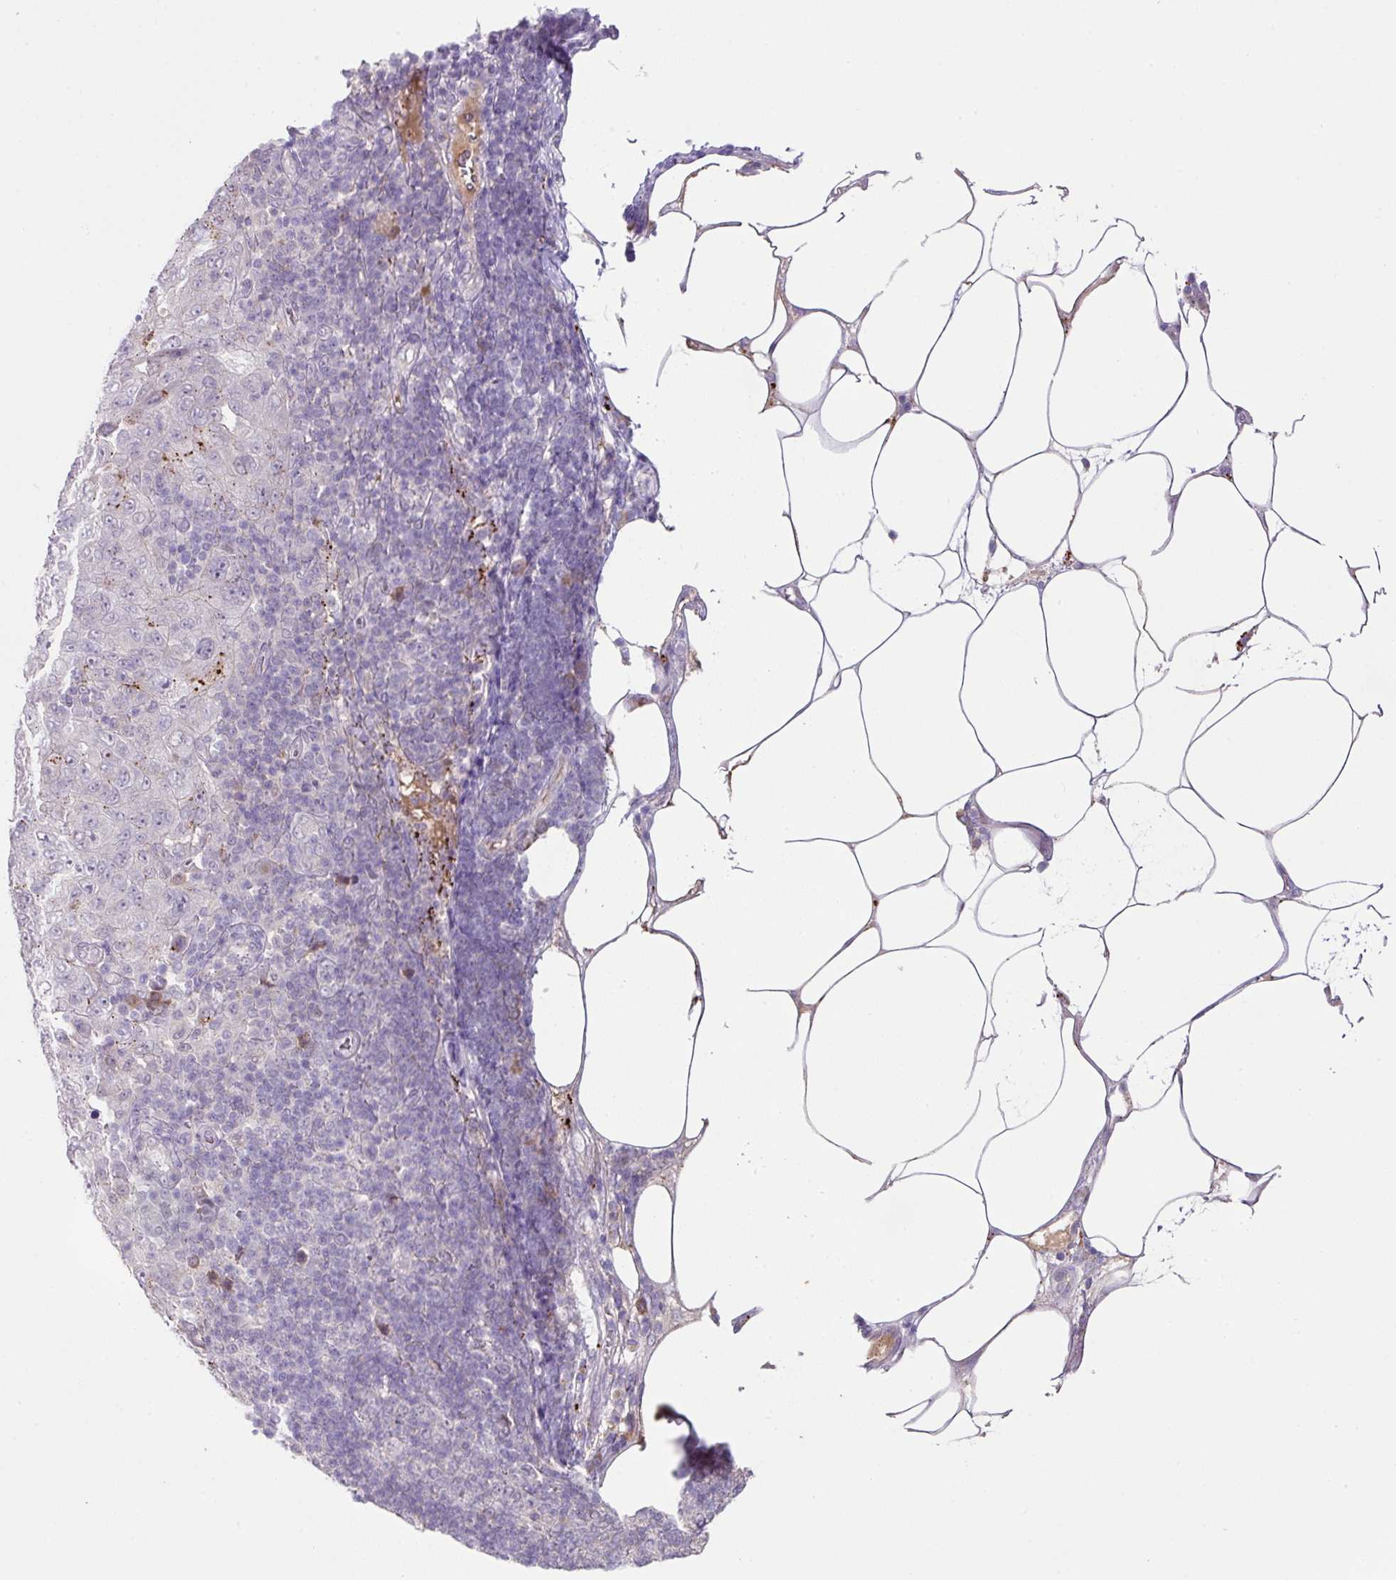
{"staining": {"intensity": "negative", "quantity": "none", "location": "none"}, "tissue": "pancreatic cancer", "cell_type": "Tumor cells", "image_type": "cancer", "snomed": [{"axis": "morphology", "description": "Adenocarcinoma, NOS"}, {"axis": "topography", "description": "Pancreas"}], "caption": "IHC photomicrograph of human adenocarcinoma (pancreatic) stained for a protein (brown), which exhibits no staining in tumor cells.", "gene": "PLEKHH3", "patient": {"sex": "male", "age": 68}}